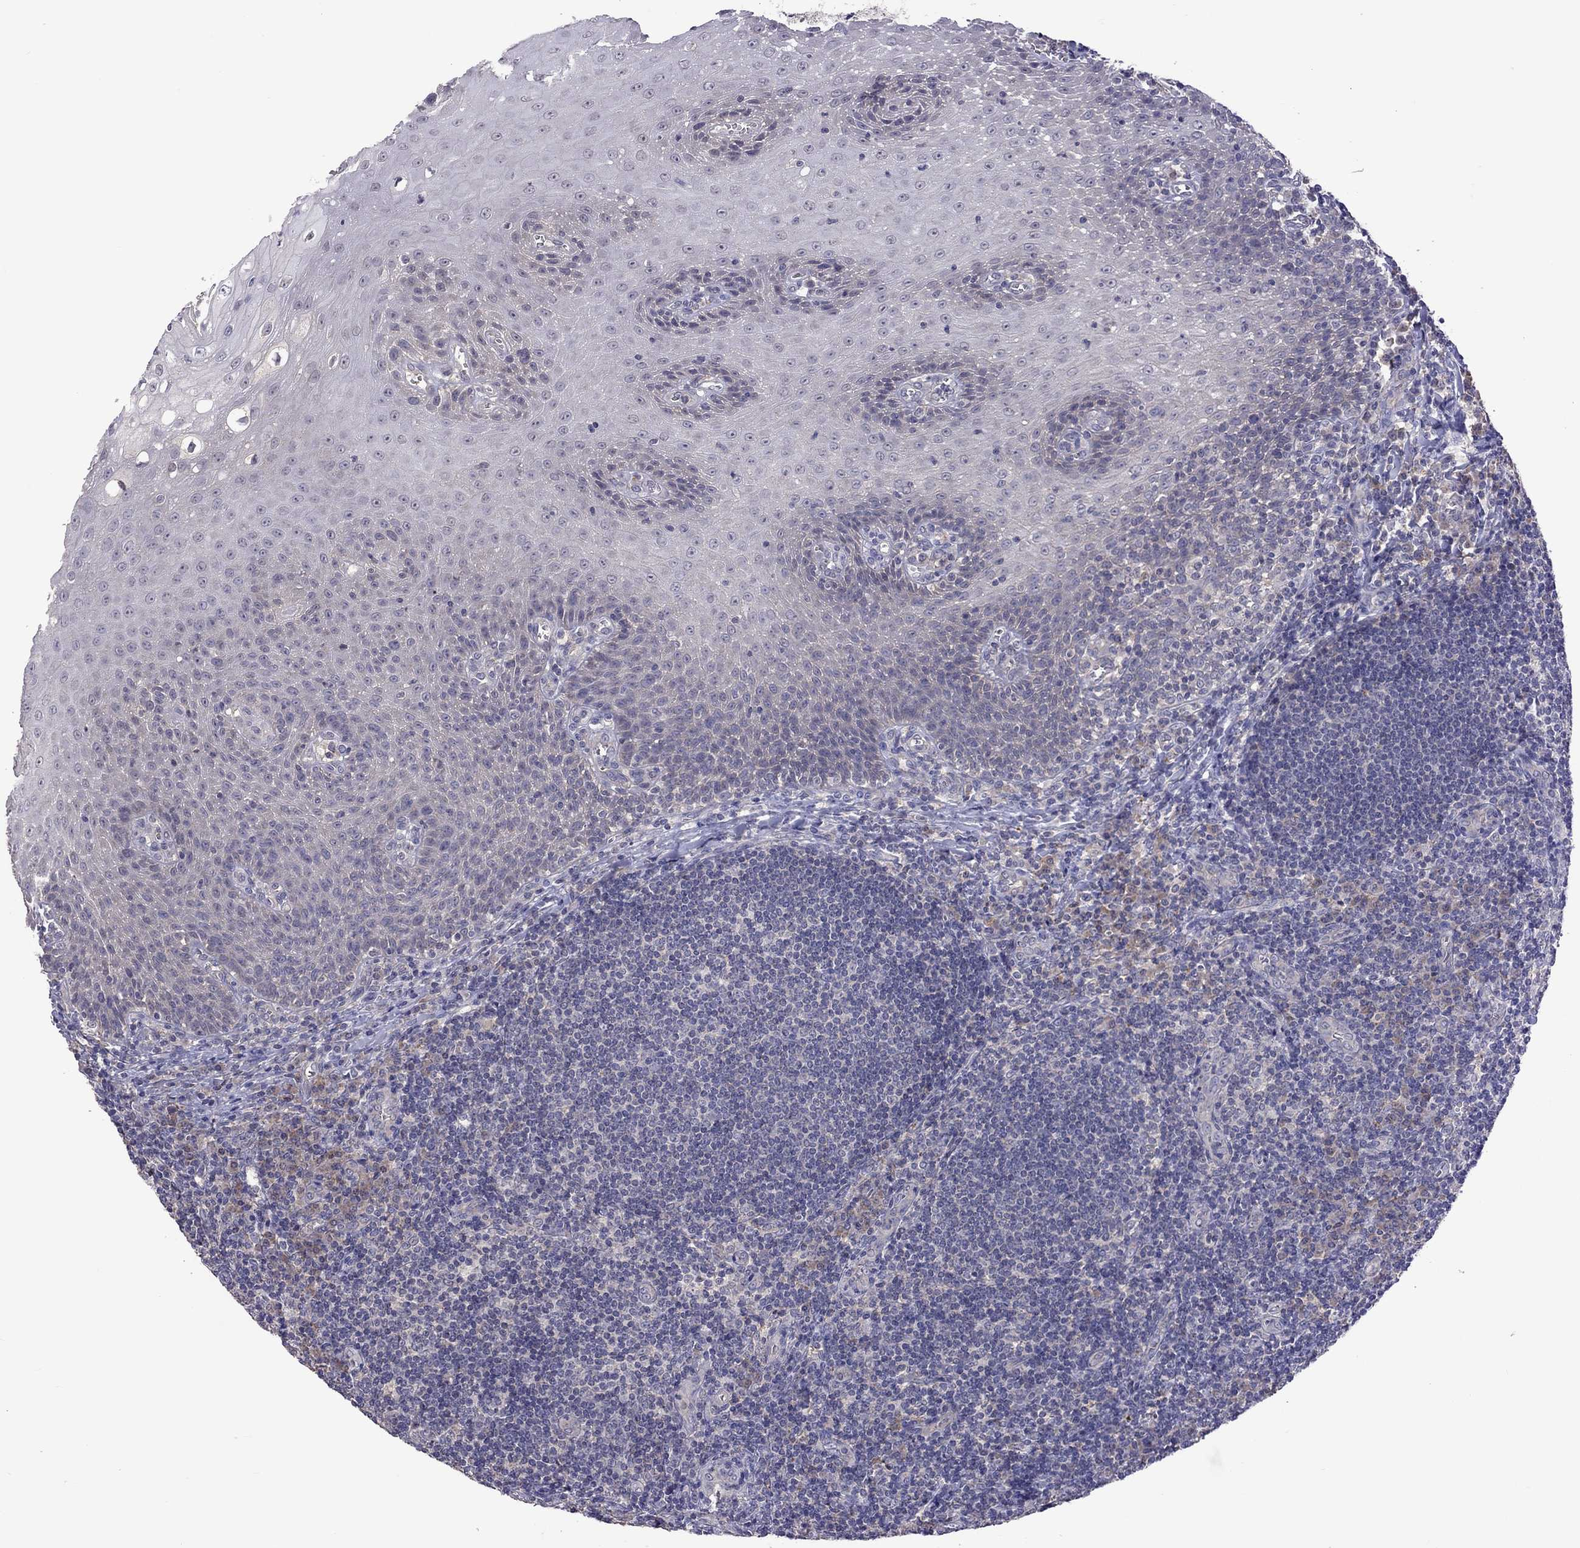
{"staining": {"intensity": "negative", "quantity": "none", "location": "none"}, "tissue": "tonsil", "cell_type": "Germinal center cells", "image_type": "normal", "snomed": [{"axis": "morphology", "description": "Normal tissue, NOS"}, {"axis": "topography", "description": "Tonsil"}], "caption": "Protein analysis of normal tonsil displays no significant staining in germinal center cells. (DAB (3,3'-diaminobenzidine) immunohistochemistry visualized using brightfield microscopy, high magnification).", "gene": "RTP5", "patient": {"sex": "male", "age": 33}}